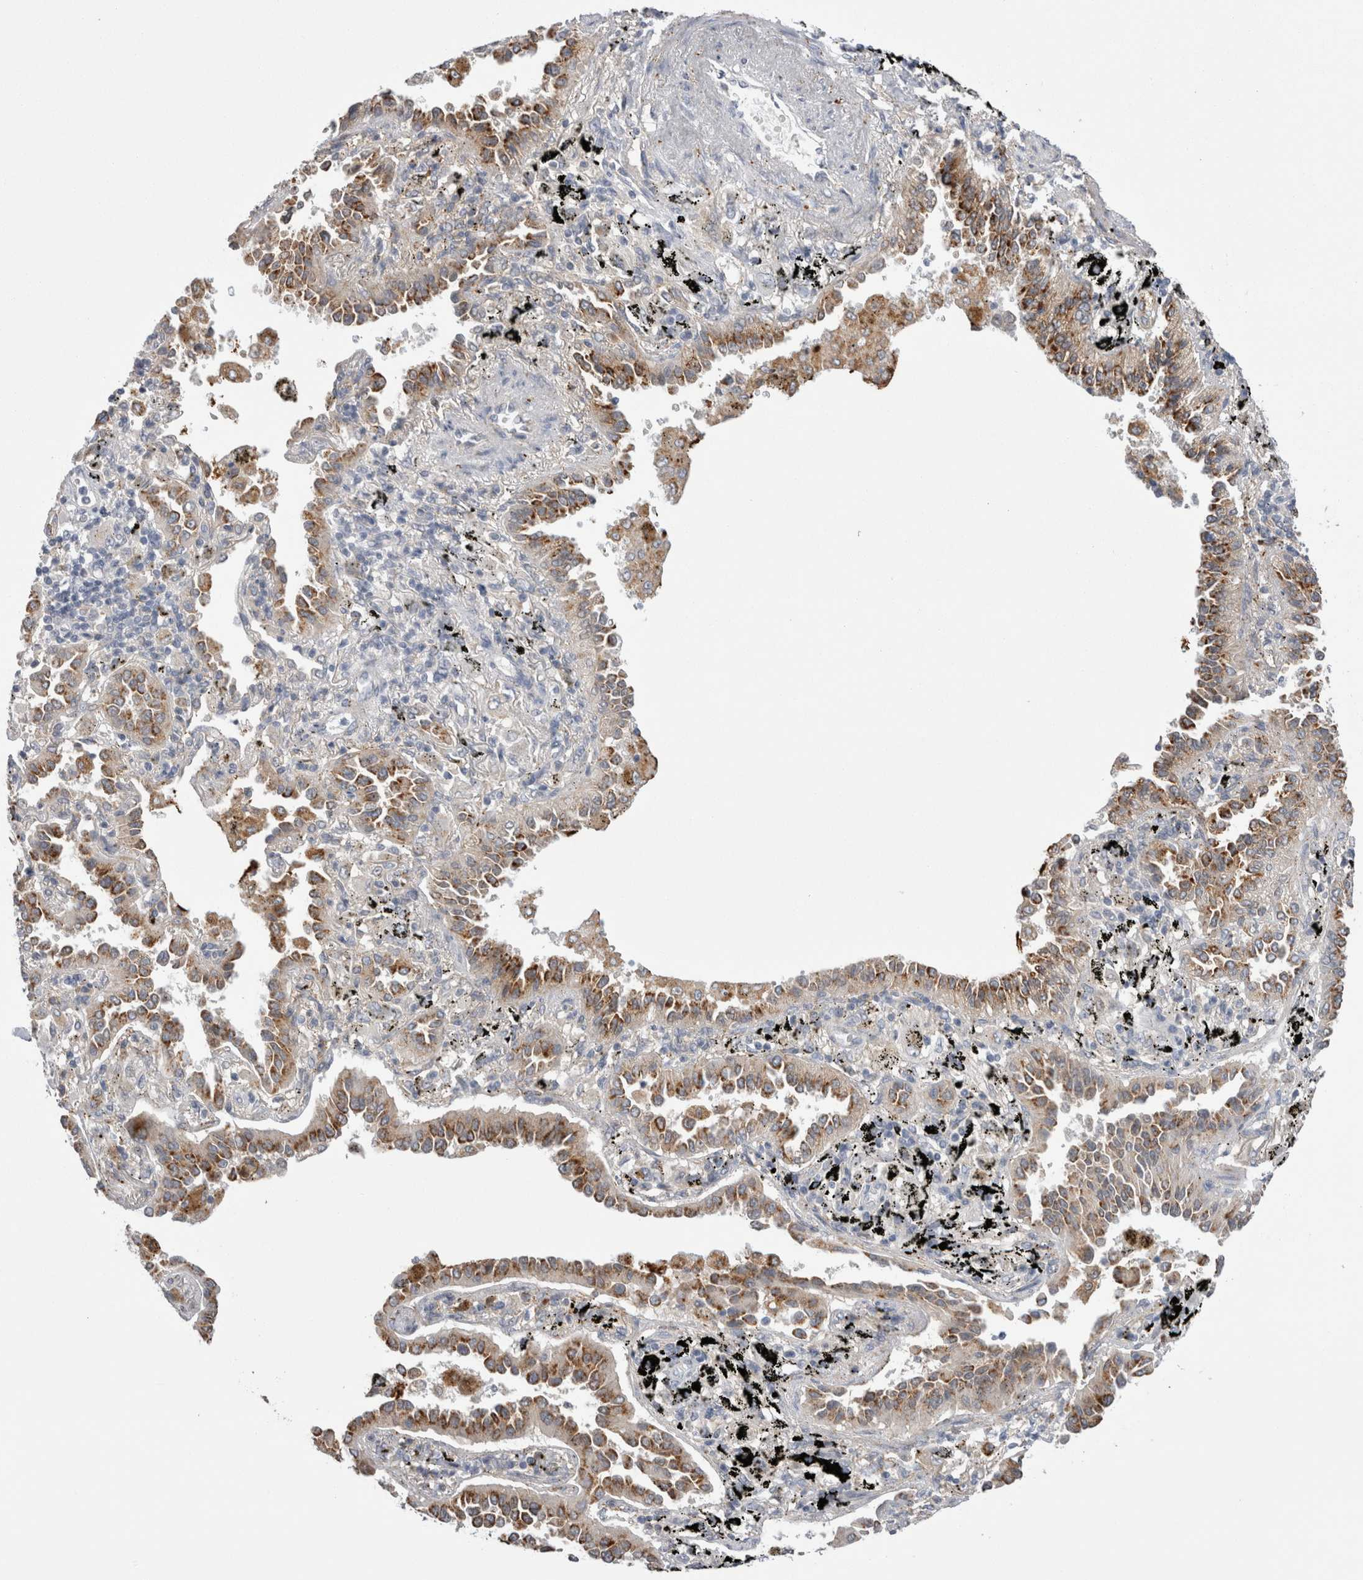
{"staining": {"intensity": "moderate", "quantity": "25%-75%", "location": "cytoplasmic/membranous"}, "tissue": "lung cancer", "cell_type": "Tumor cells", "image_type": "cancer", "snomed": [{"axis": "morphology", "description": "Normal tissue, NOS"}, {"axis": "morphology", "description": "Adenocarcinoma, NOS"}, {"axis": "topography", "description": "Lung"}], "caption": "Immunohistochemistry of human lung cancer exhibits medium levels of moderate cytoplasmic/membranous positivity in approximately 25%-75% of tumor cells. Using DAB (brown) and hematoxylin (blue) stains, captured at high magnification using brightfield microscopy.", "gene": "EPDR1", "patient": {"sex": "male", "age": 59}}